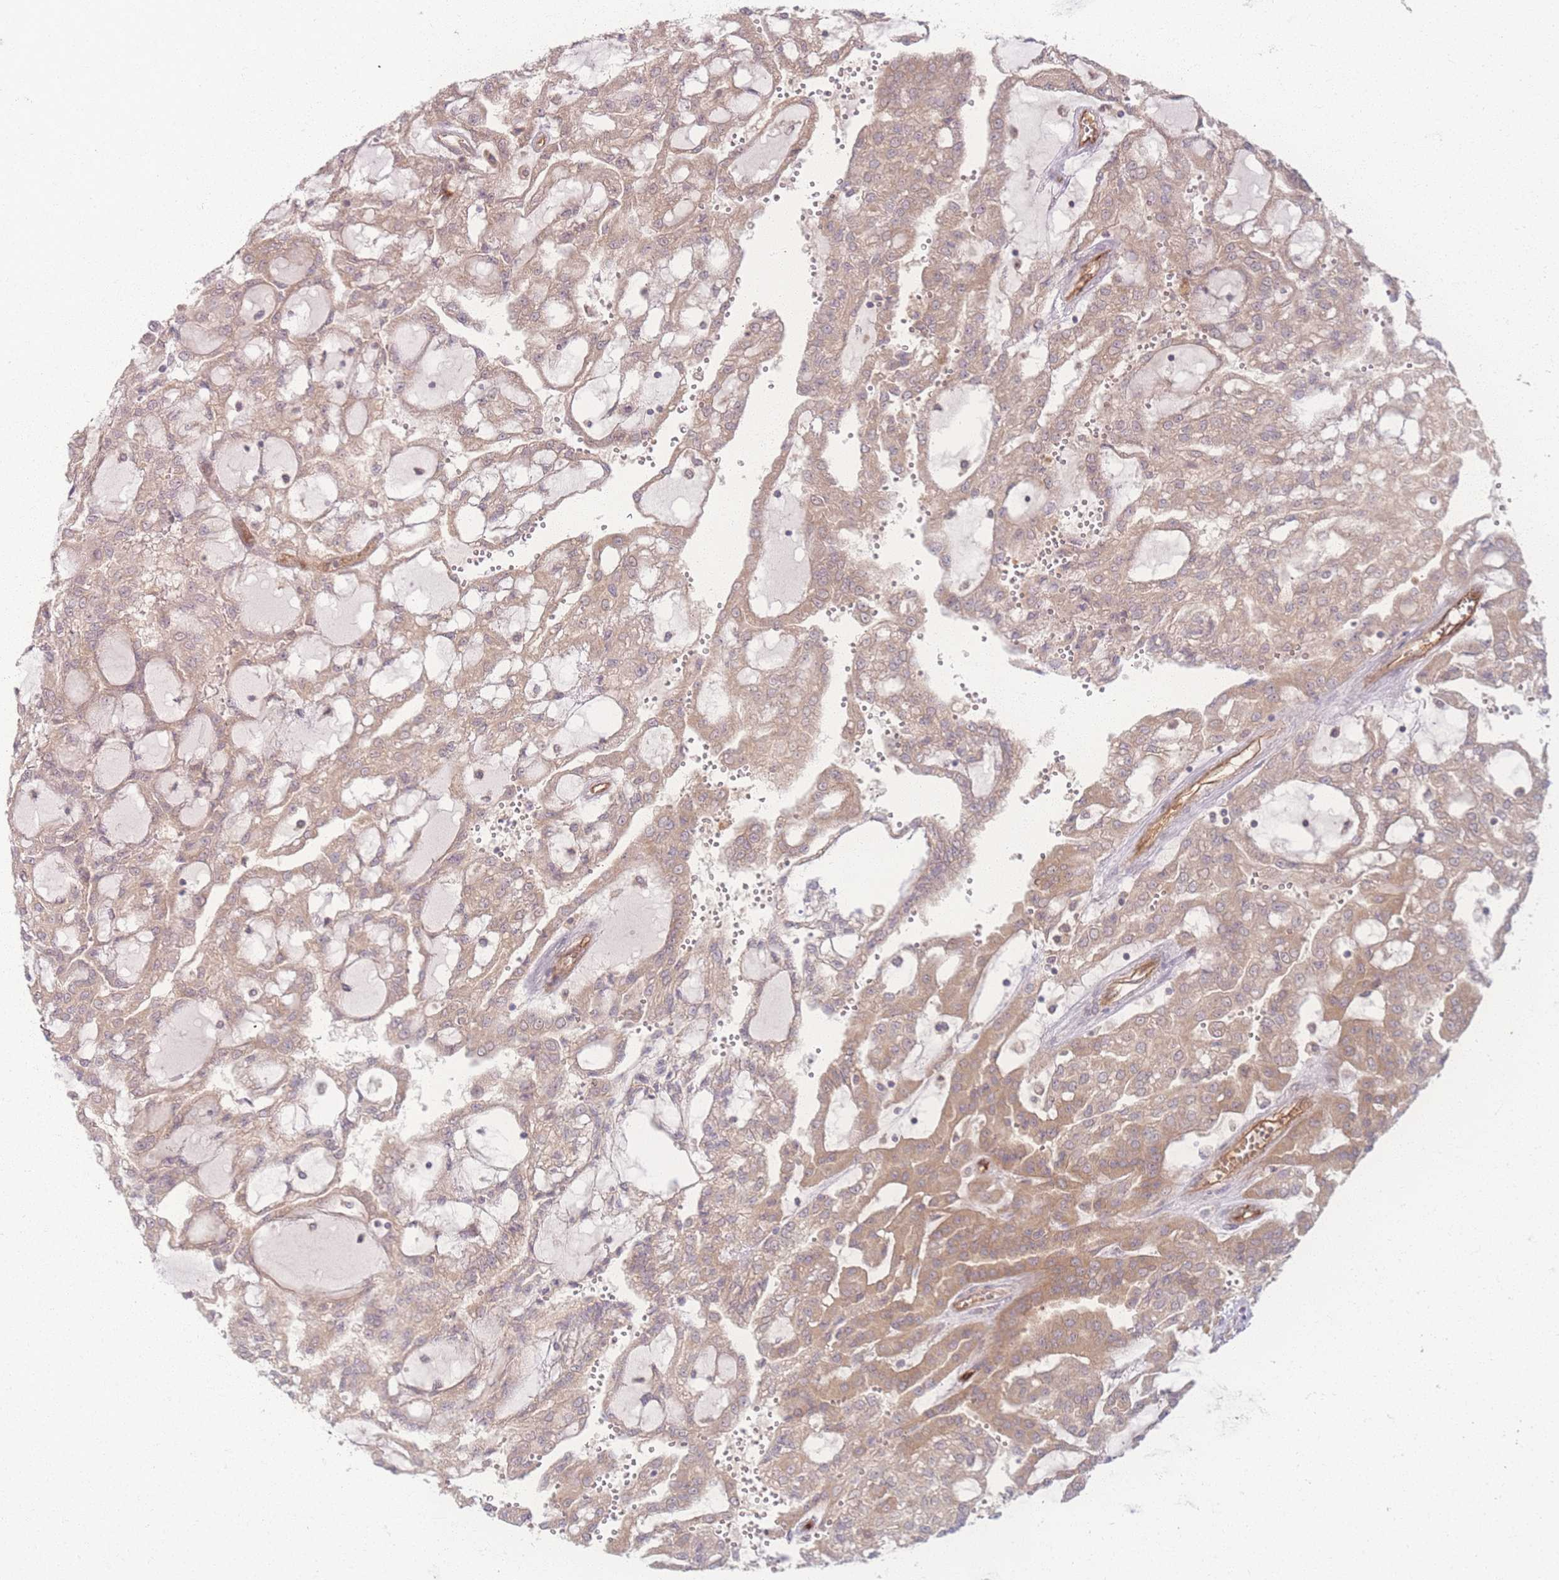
{"staining": {"intensity": "weak", "quantity": ">75%", "location": "cytoplasmic/membranous"}, "tissue": "renal cancer", "cell_type": "Tumor cells", "image_type": "cancer", "snomed": [{"axis": "morphology", "description": "Adenocarcinoma, NOS"}, {"axis": "topography", "description": "Kidney"}], "caption": "Human adenocarcinoma (renal) stained with a protein marker shows weak staining in tumor cells.", "gene": "INSR", "patient": {"sex": "male", "age": 63}}